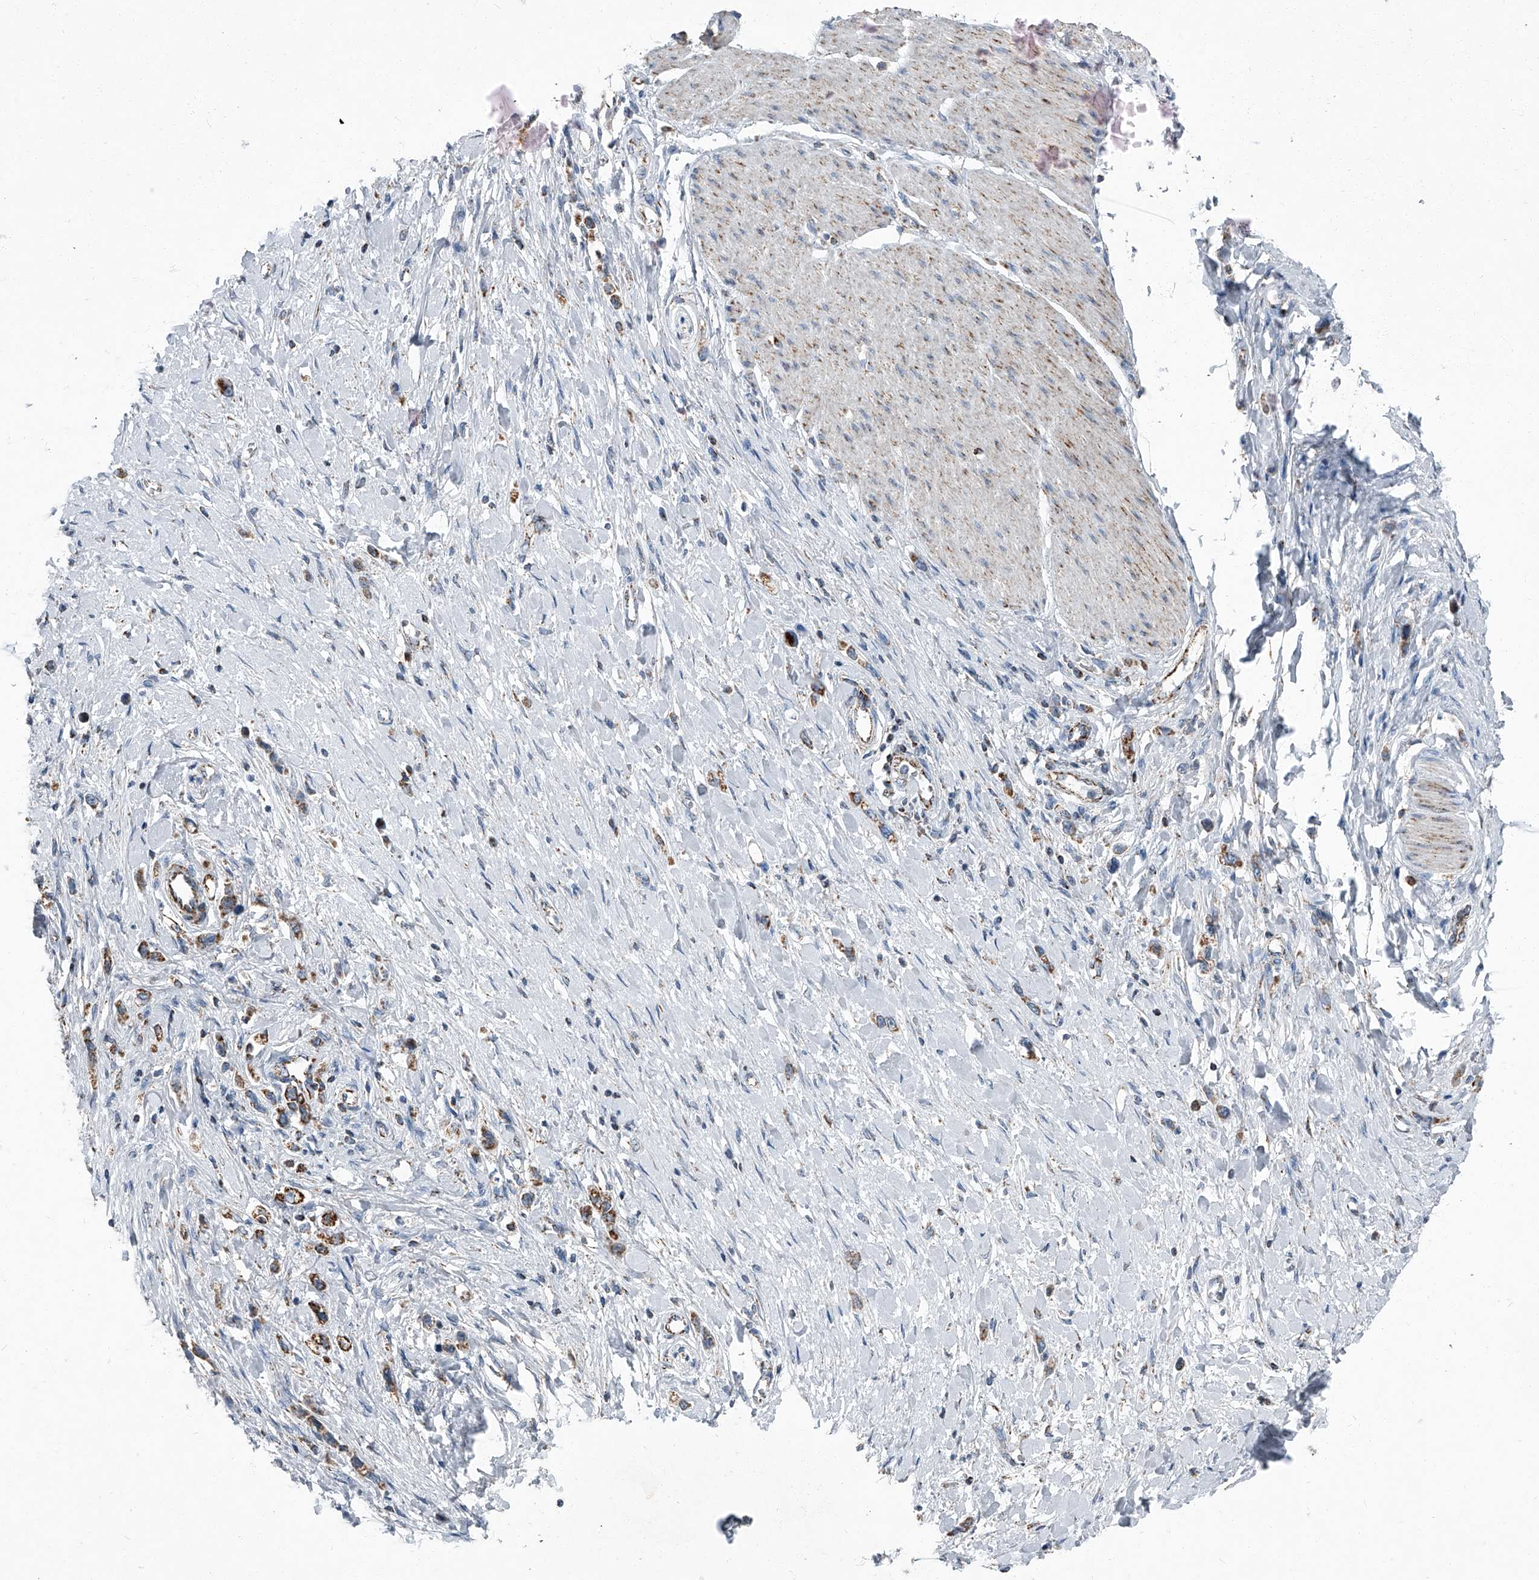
{"staining": {"intensity": "moderate", "quantity": ">75%", "location": "cytoplasmic/membranous"}, "tissue": "stomach cancer", "cell_type": "Tumor cells", "image_type": "cancer", "snomed": [{"axis": "morphology", "description": "Adenocarcinoma, NOS"}, {"axis": "topography", "description": "Stomach"}], "caption": "A medium amount of moderate cytoplasmic/membranous positivity is identified in about >75% of tumor cells in stomach adenocarcinoma tissue. (DAB (3,3'-diaminobenzidine) IHC, brown staining for protein, blue staining for nuclei).", "gene": "CHRNA7", "patient": {"sex": "female", "age": 65}}